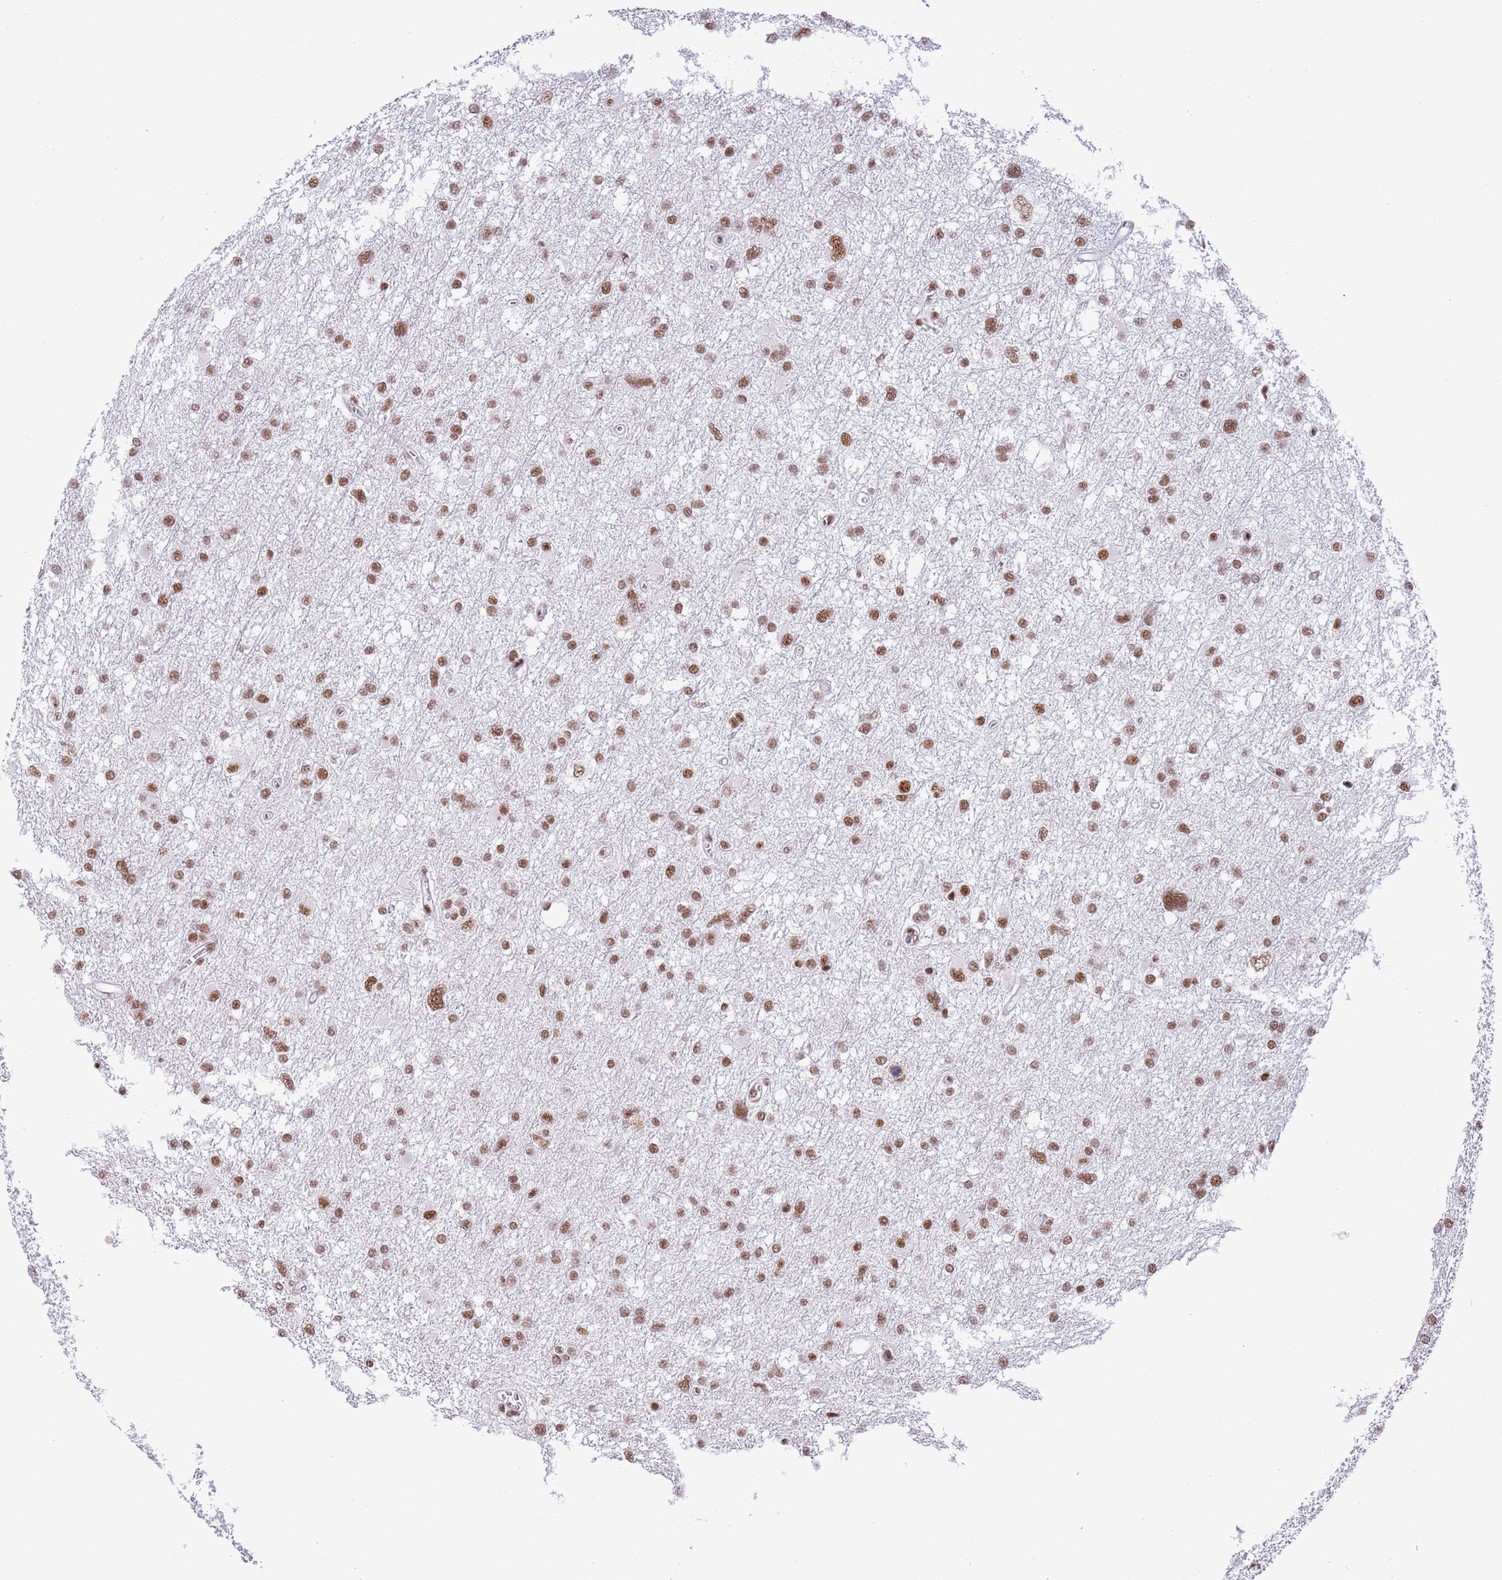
{"staining": {"intensity": "moderate", "quantity": ">75%", "location": "nuclear"}, "tissue": "glioma", "cell_type": "Tumor cells", "image_type": "cancer", "snomed": [{"axis": "morphology", "description": "Glioma, malignant, High grade"}, {"axis": "topography", "description": "Brain"}], "caption": "Tumor cells exhibit medium levels of moderate nuclear positivity in approximately >75% of cells in glioma. (IHC, brightfield microscopy, high magnification).", "gene": "SF3A2", "patient": {"sex": "male", "age": 61}}